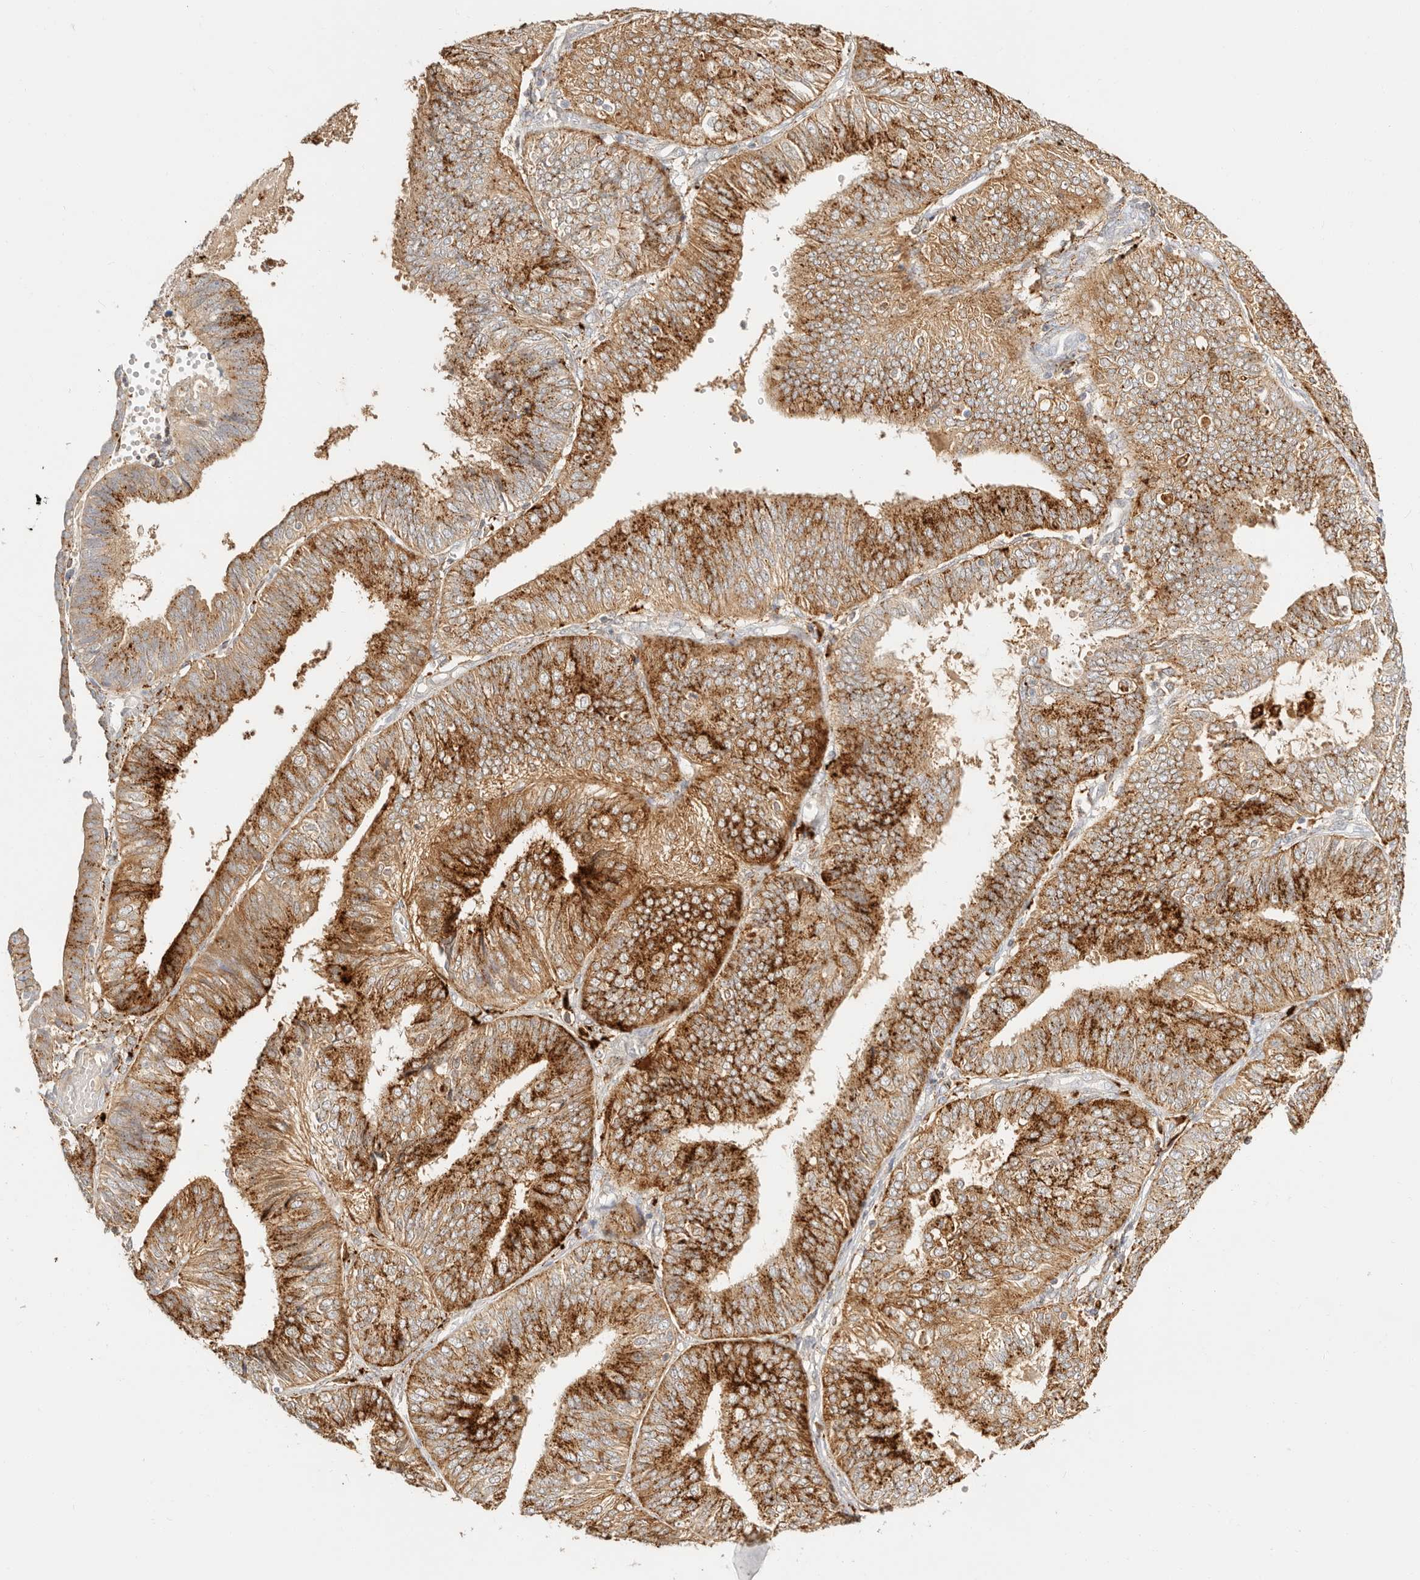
{"staining": {"intensity": "moderate", "quantity": ">75%", "location": "cytoplasmic/membranous"}, "tissue": "endometrial cancer", "cell_type": "Tumor cells", "image_type": "cancer", "snomed": [{"axis": "morphology", "description": "Adenocarcinoma, NOS"}, {"axis": "topography", "description": "Endometrium"}], "caption": "This histopathology image reveals immunohistochemistry staining of adenocarcinoma (endometrial), with medium moderate cytoplasmic/membranous staining in approximately >75% of tumor cells.", "gene": "RNASET2", "patient": {"sex": "female", "age": 58}}